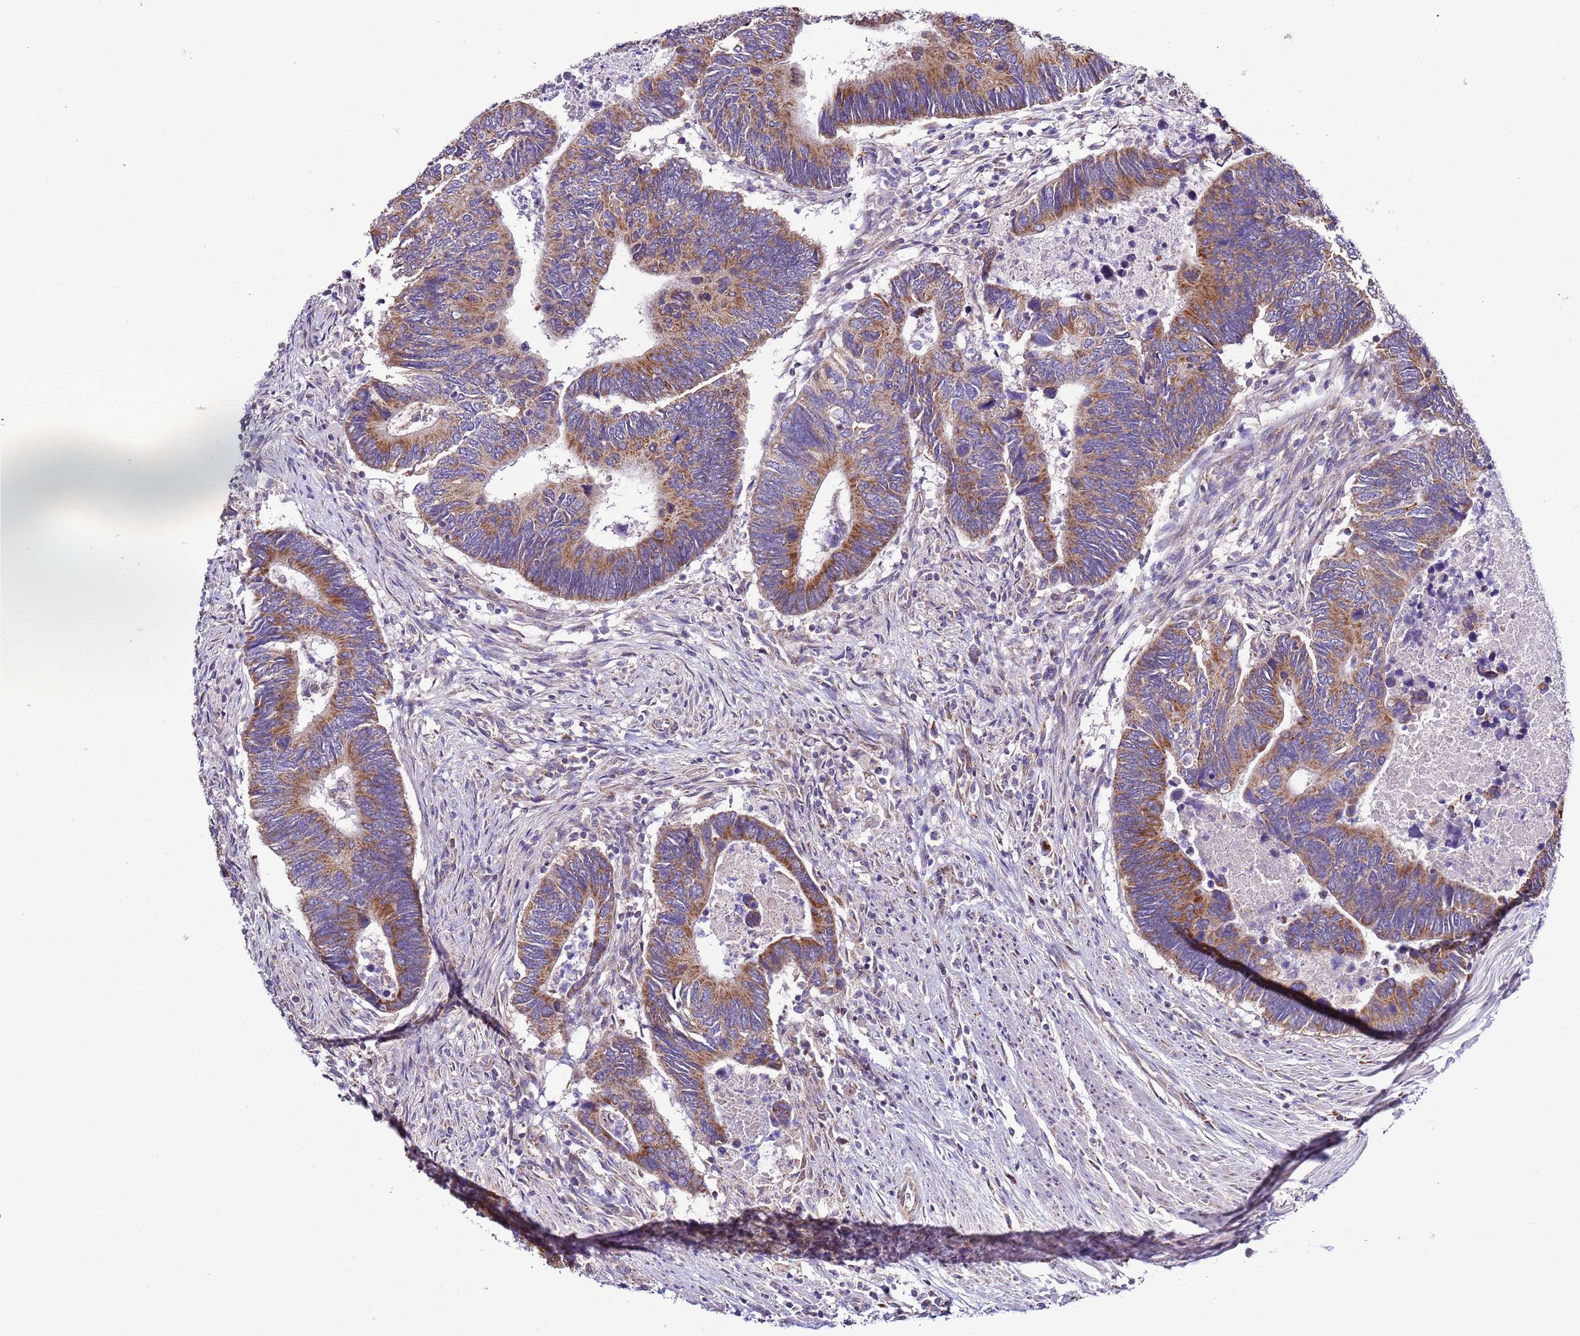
{"staining": {"intensity": "moderate", "quantity": ">75%", "location": "cytoplasmic/membranous"}, "tissue": "colorectal cancer", "cell_type": "Tumor cells", "image_type": "cancer", "snomed": [{"axis": "morphology", "description": "Adenocarcinoma, NOS"}, {"axis": "topography", "description": "Colon"}], "caption": "High-power microscopy captured an immunohistochemistry photomicrograph of colorectal cancer, revealing moderate cytoplasmic/membranous staining in approximately >75% of tumor cells. Using DAB (brown) and hematoxylin (blue) stains, captured at high magnification using brightfield microscopy.", "gene": "AHI1", "patient": {"sex": "male", "age": 87}}